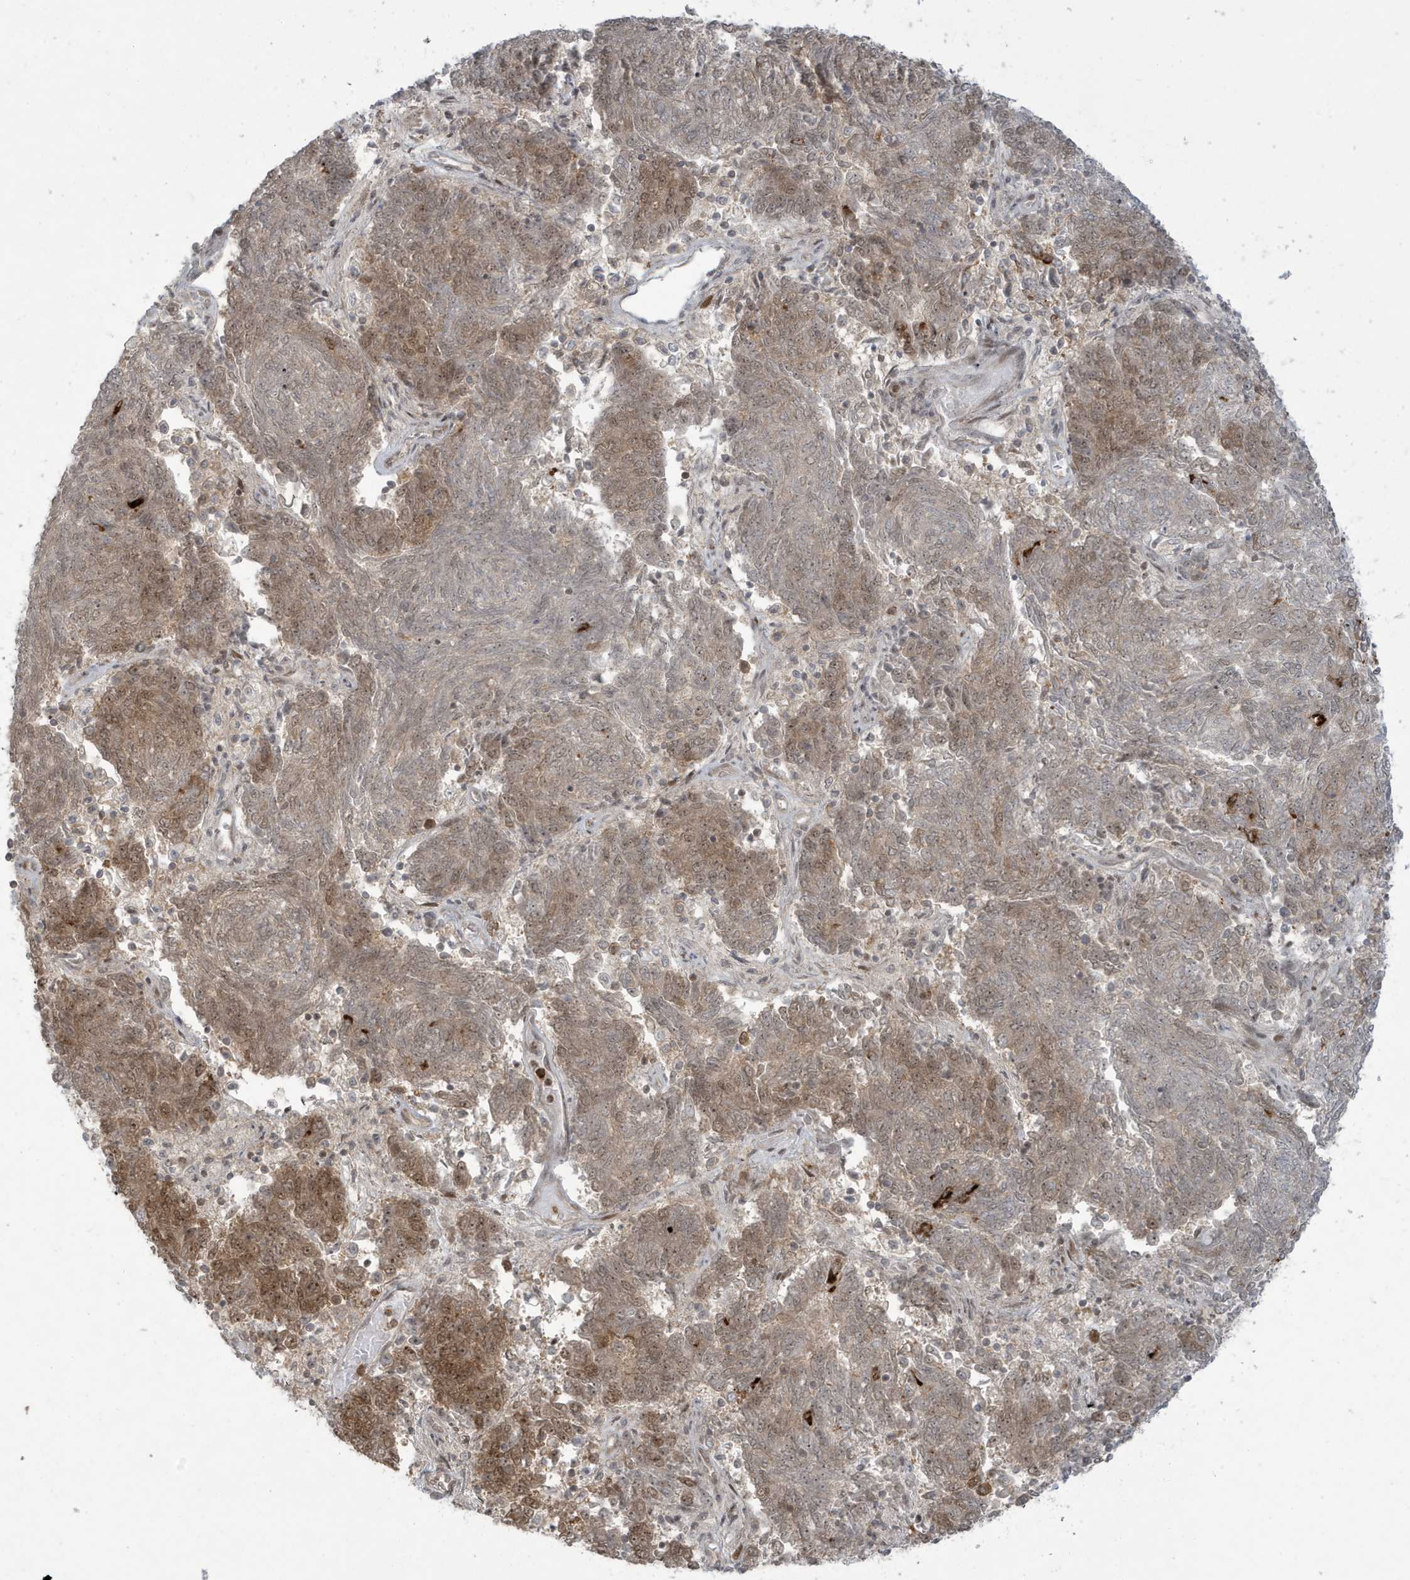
{"staining": {"intensity": "moderate", "quantity": "25%-75%", "location": "cytoplasmic/membranous,nuclear"}, "tissue": "endometrial cancer", "cell_type": "Tumor cells", "image_type": "cancer", "snomed": [{"axis": "morphology", "description": "Adenocarcinoma, NOS"}, {"axis": "topography", "description": "Endometrium"}], "caption": "DAB (3,3'-diaminobenzidine) immunohistochemical staining of adenocarcinoma (endometrial) shows moderate cytoplasmic/membranous and nuclear protein positivity in approximately 25%-75% of tumor cells.", "gene": "C1orf52", "patient": {"sex": "female", "age": 80}}